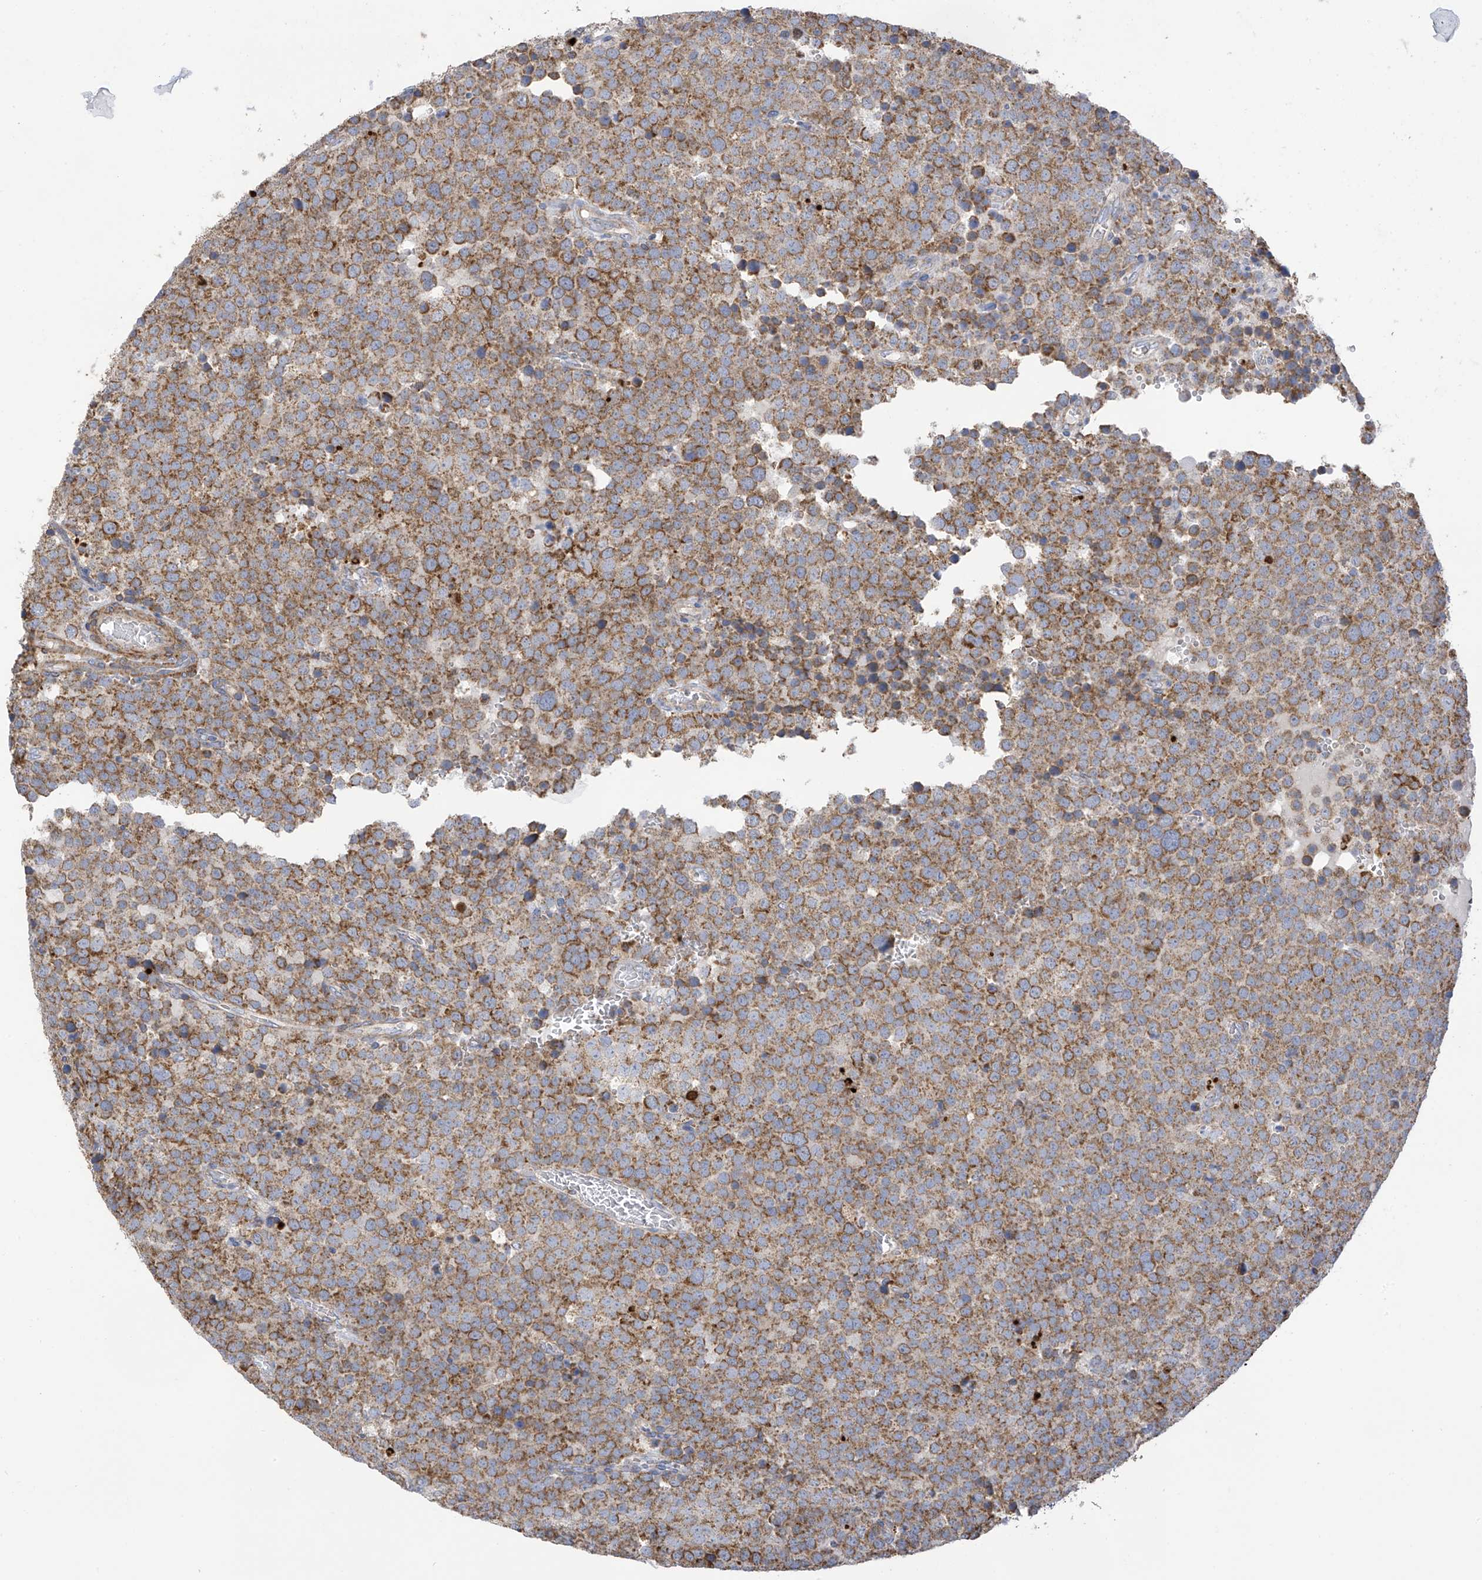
{"staining": {"intensity": "moderate", "quantity": ">75%", "location": "cytoplasmic/membranous"}, "tissue": "testis cancer", "cell_type": "Tumor cells", "image_type": "cancer", "snomed": [{"axis": "morphology", "description": "Seminoma, NOS"}, {"axis": "topography", "description": "Testis"}], "caption": "Human seminoma (testis) stained with a brown dye displays moderate cytoplasmic/membranous positive expression in approximately >75% of tumor cells.", "gene": "ITM2B", "patient": {"sex": "male", "age": 71}}